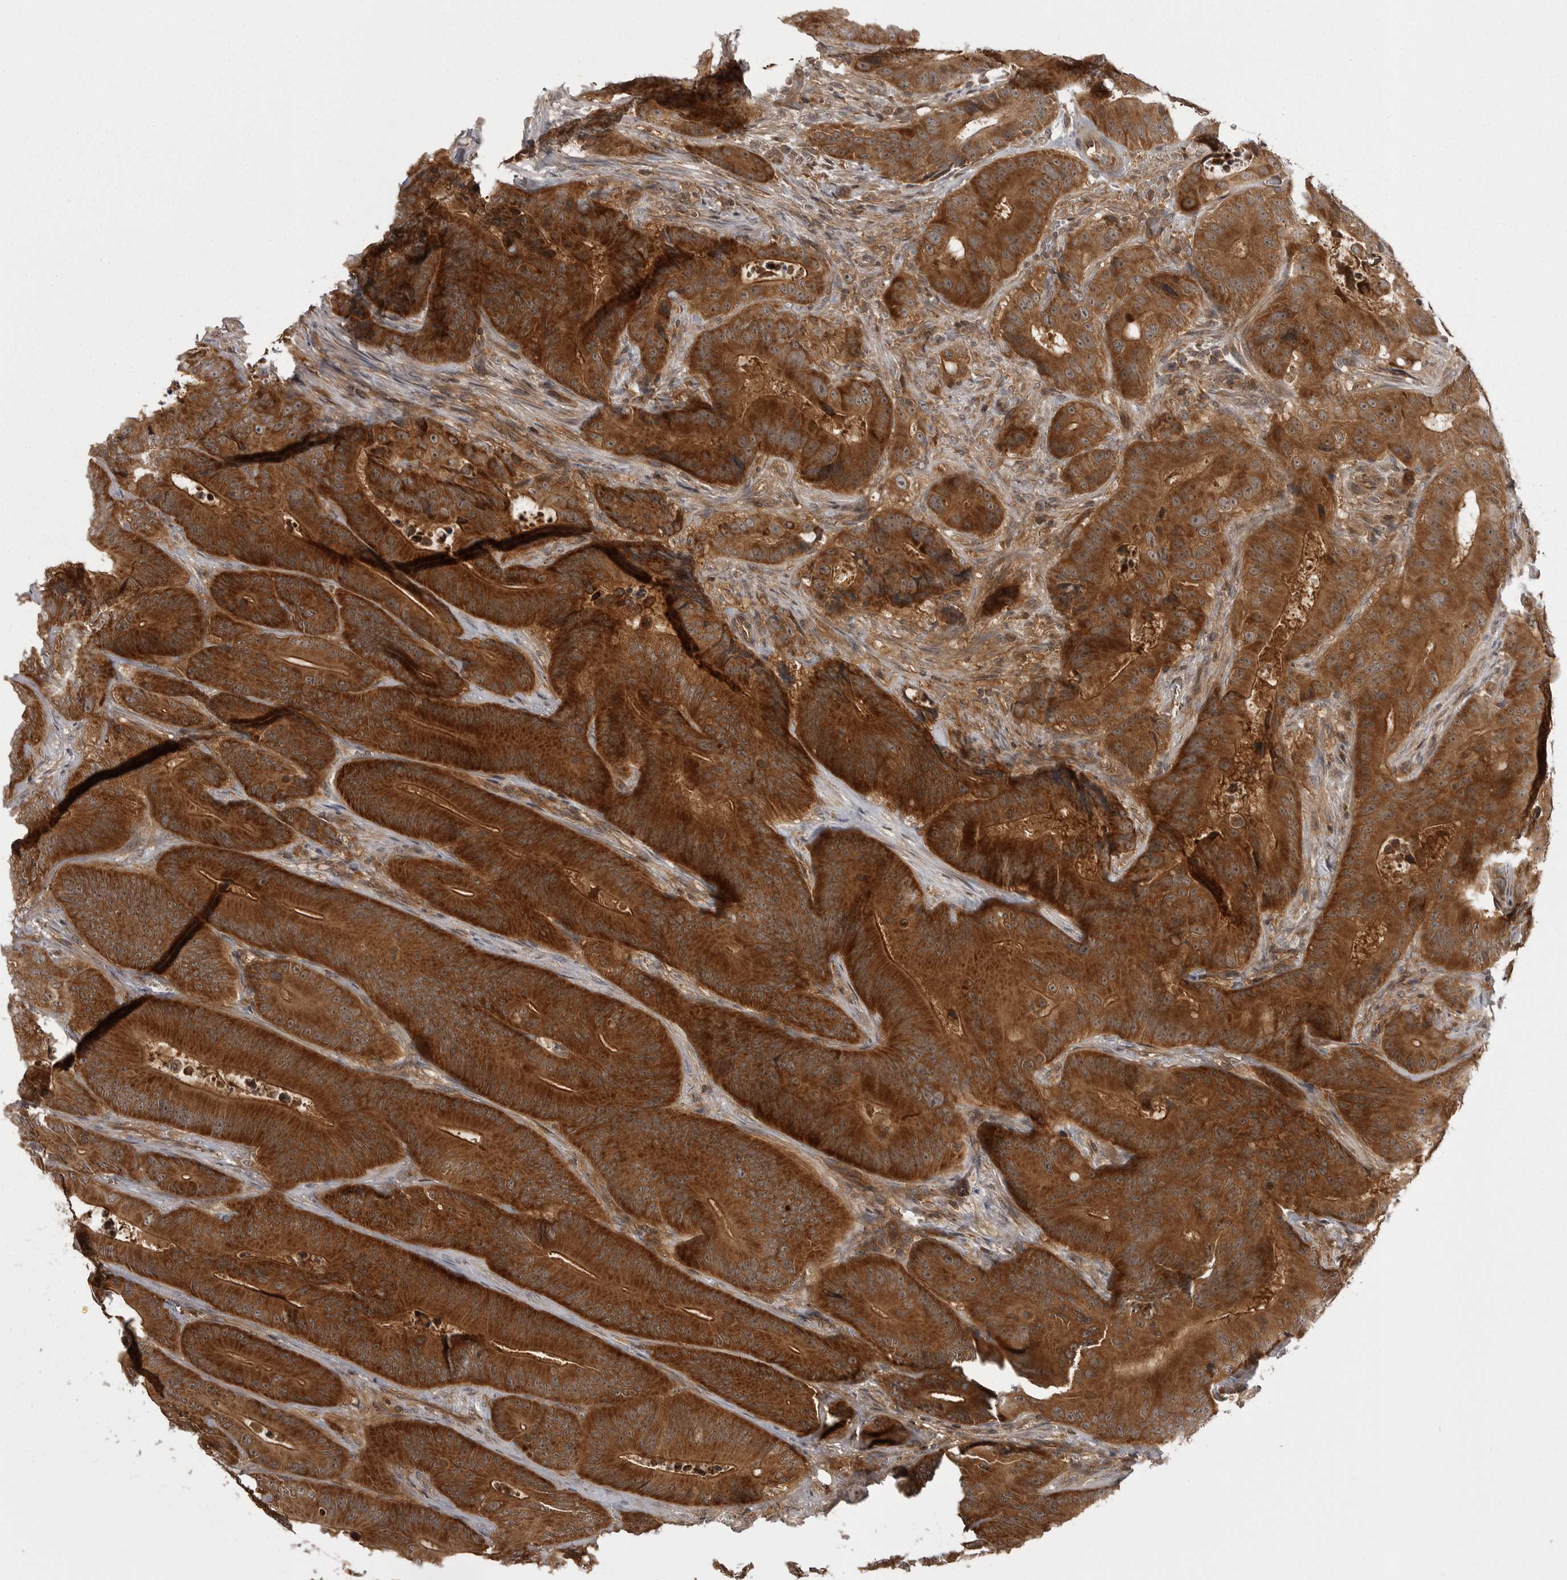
{"staining": {"intensity": "strong", "quantity": ">75%", "location": "cytoplasmic/membranous"}, "tissue": "colorectal cancer", "cell_type": "Tumor cells", "image_type": "cancer", "snomed": [{"axis": "morphology", "description": "Adenocarcinoma, NOS"}, {"axis": "topography", "description": "Colon"}], "caption": "Immunohistochemistry (IHC) of colorectal cancer (adenocarcinoma) demonstrates high levels of strong cytoplasmic/membranous positivity in approximately >75% of tumor cells. The staining is performed using DAB (3,3'-diaminobenzidine) brown chromogen to label protein expression. The nuclei are counter-stained blue using hematoxylin.", "gene": "STK24", "patient": {"sex": "male", "age": 83}}